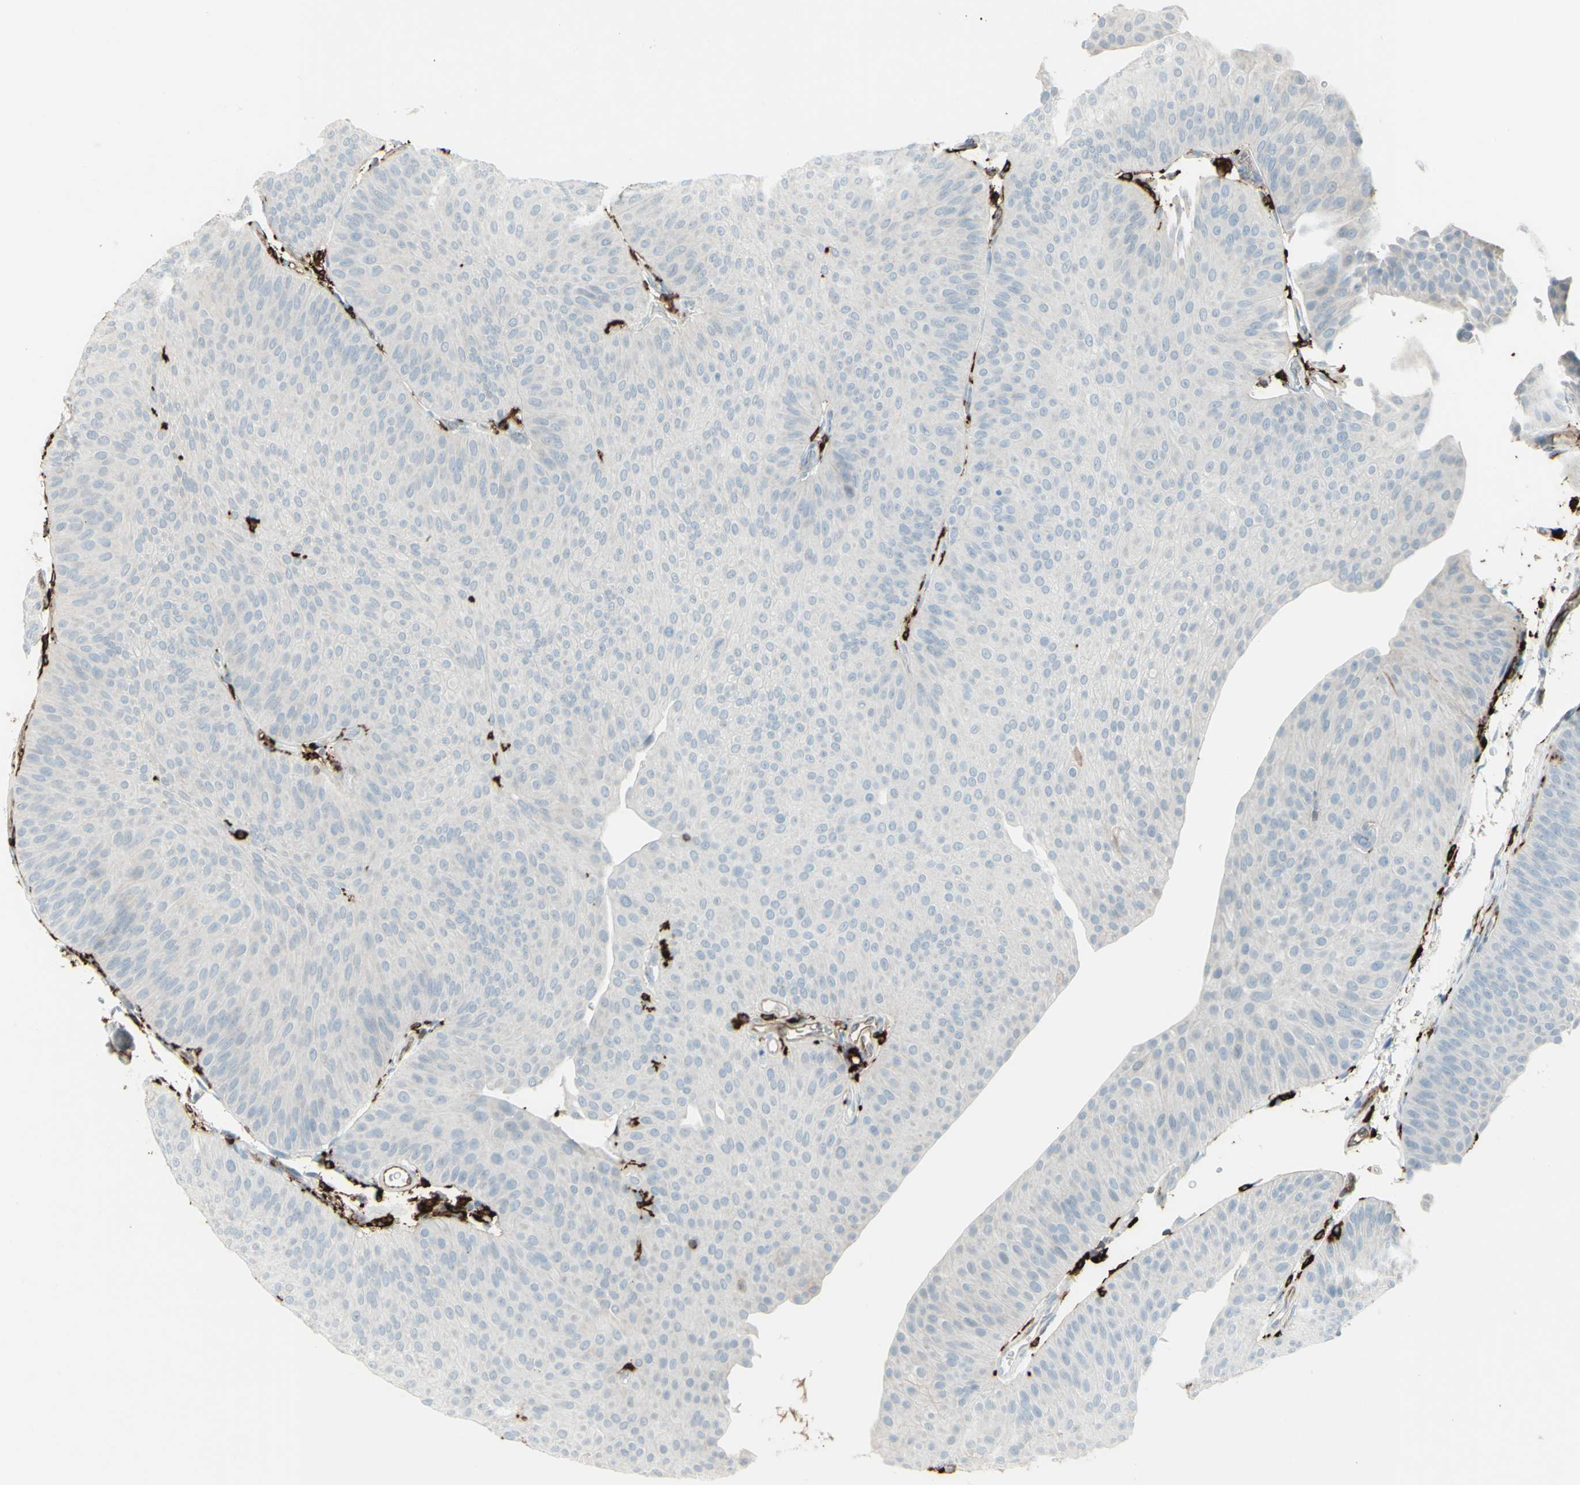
{"staining": {"intensity": "negative", "quantity": "none", "location": "none"}, "tissue": "urothelial cancer", "cell_type": "Tumor cells", "image_type": "cancer", "snomed": [{"axis": "morphology", "description": "Urothelial carcinoma, Low grade"}, {"axis": "topography", "description": "Urinary bladder"}], "caption": "Protein analysis of low-grade urothelial carcinoma demonstrates no significant positivity in tumor cells.", "gene": "HLA-DPB1", "patient": {"sex": "female", "age": 60}}